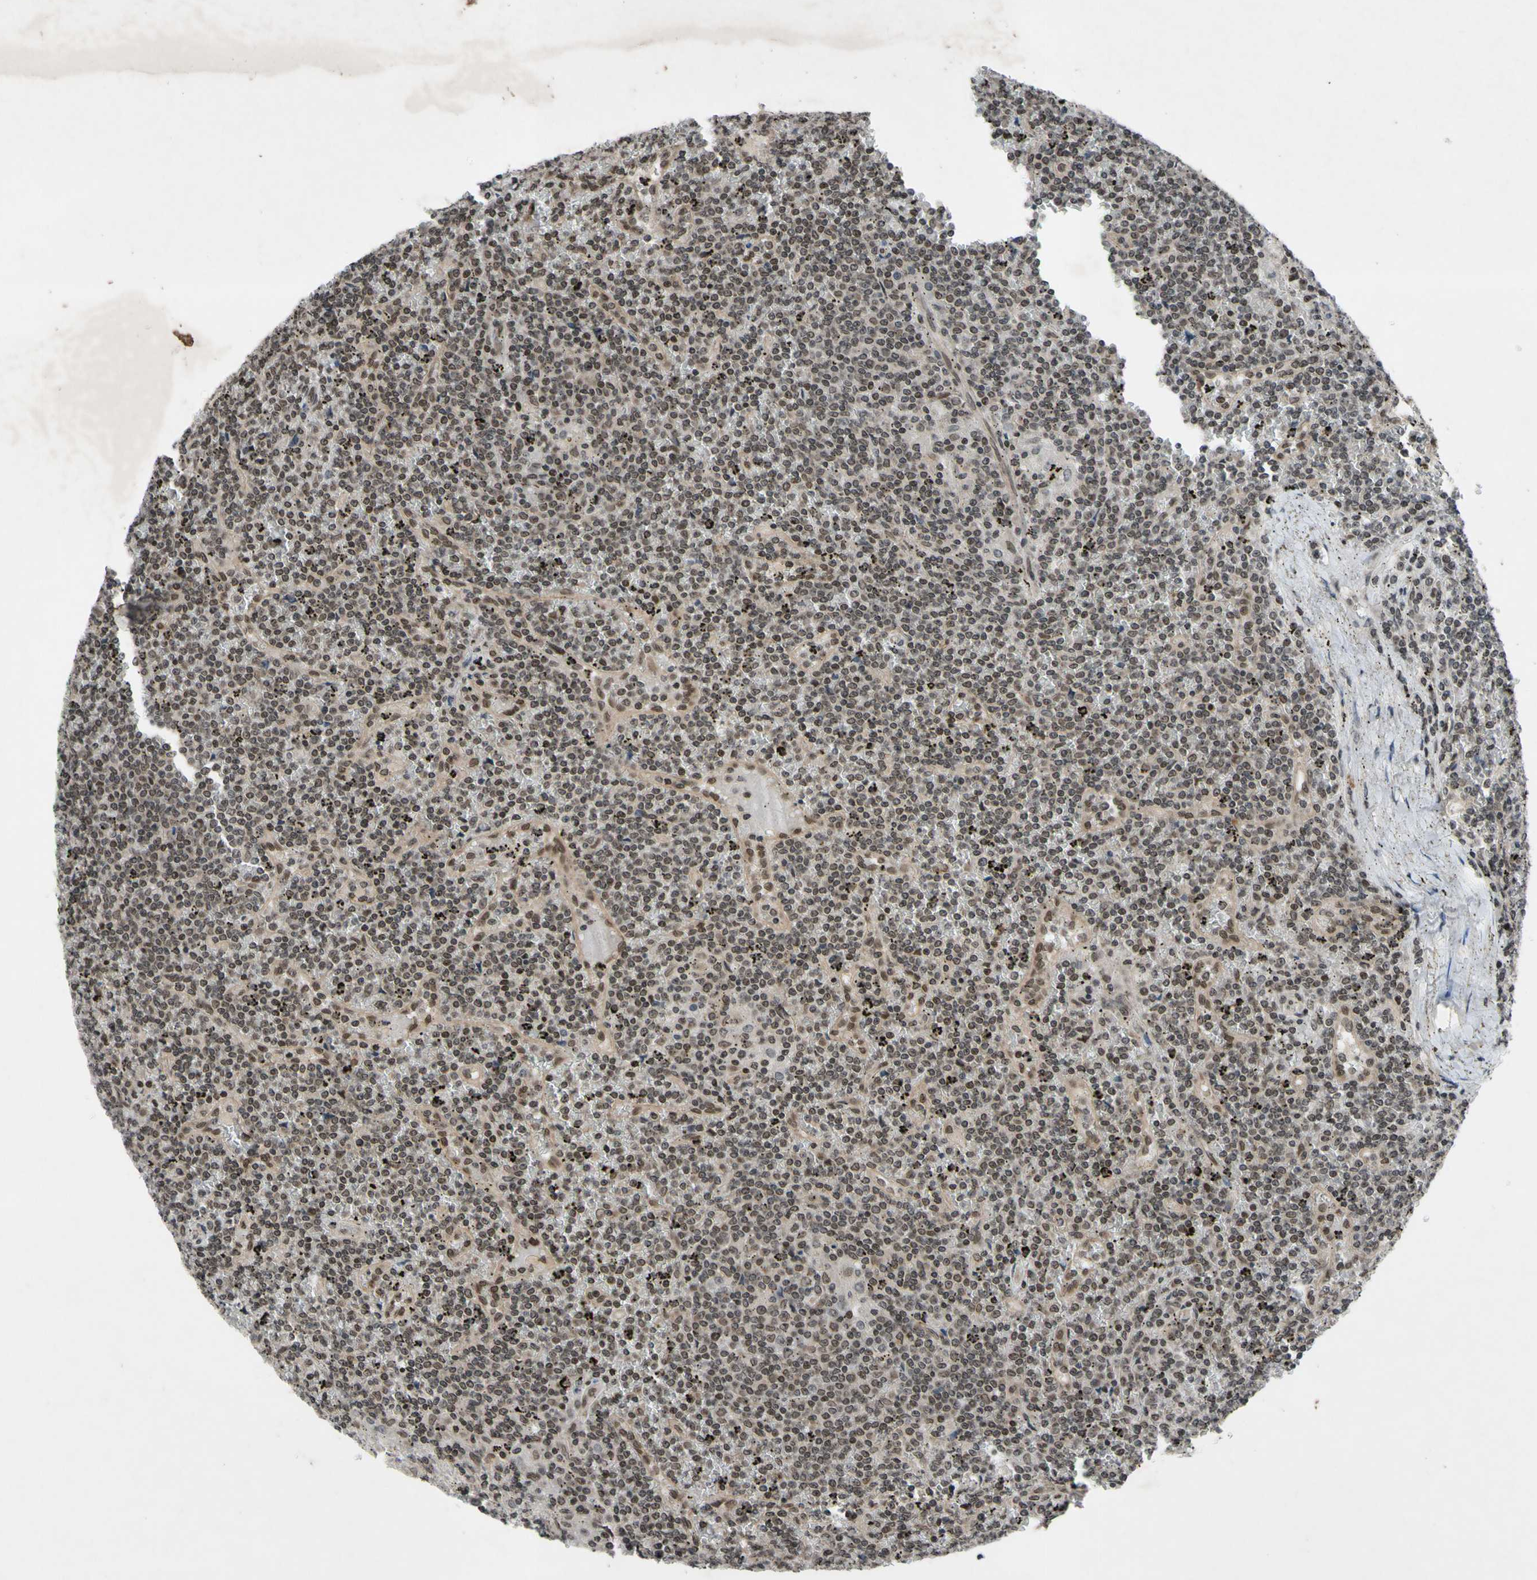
{"staining": {"intensity": "weak", "quantity": ">75%", "location": "nuclear"}, "tissue": "lymphoma", "cell_type": "Tumor cells", "image_type": "cancer", "snomed": [{"axis": "morphology", "description": "Malignant lymphoma, non-Hodgkin's type, Low grade"}, {"axis": "topography", "description": "Spleen"}], "caption": "The micrograph shows immunohistochemical staining of lymphoma. There is weak nuclear expression is appreciated in about >75% of tumor cells.", "gene": "XPO1", "patient": {"sex": "female", "age": 19}}